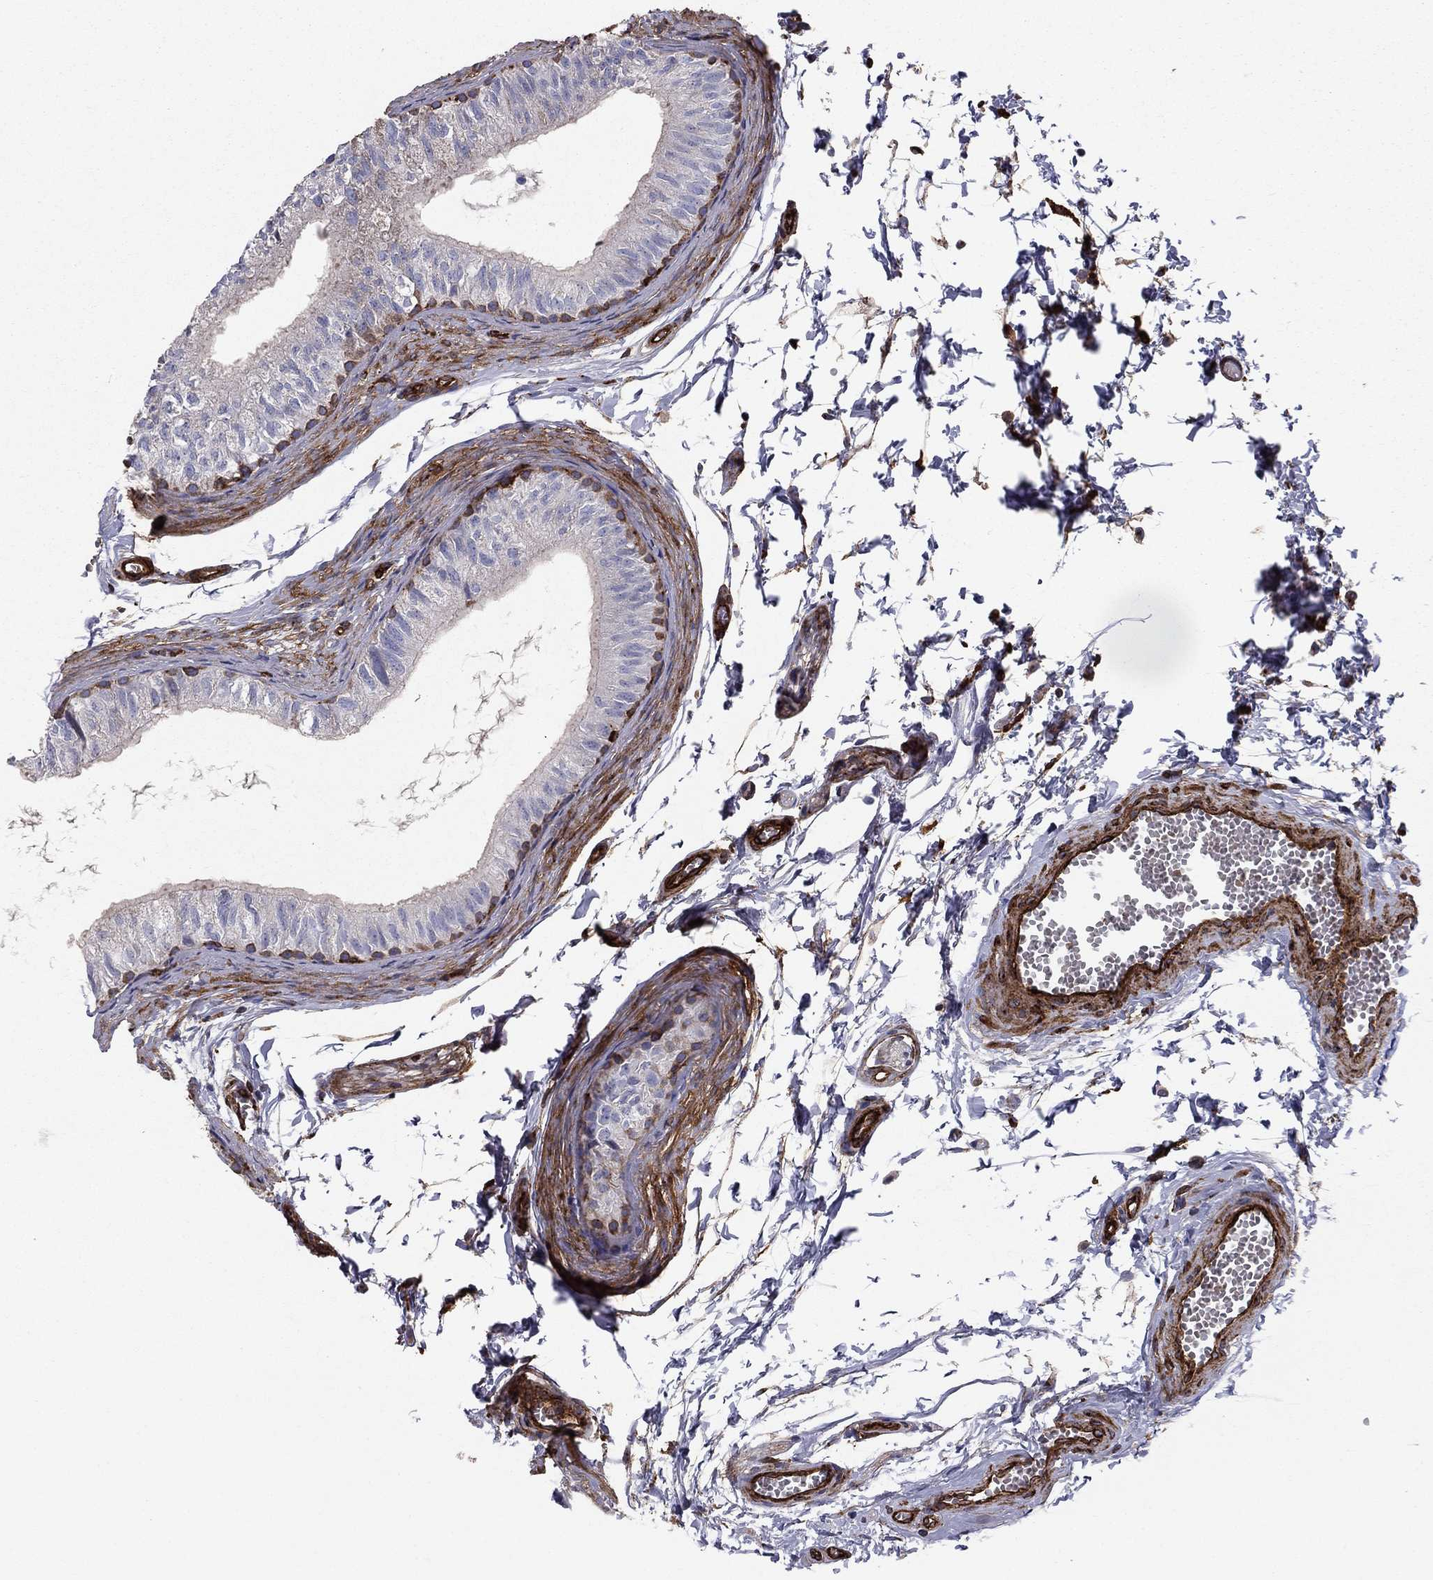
{"staining": {"intensity": "negative", "quantity": "none", "location": "none"}, "tissue": "epididymis", "cell_type": "Glandular cells", "image_type": "normal", "snomed": [{"axis": "morphology", "description": "Normal tissue, NOS"}, {"axis": "topography", "description": "Epididymis"}], "caption": "IHC of benign human epididymis shows no positivity in glandular cells.", "gene": "EHBP1L1", "patient": {"sex": "male", "age": 22}}